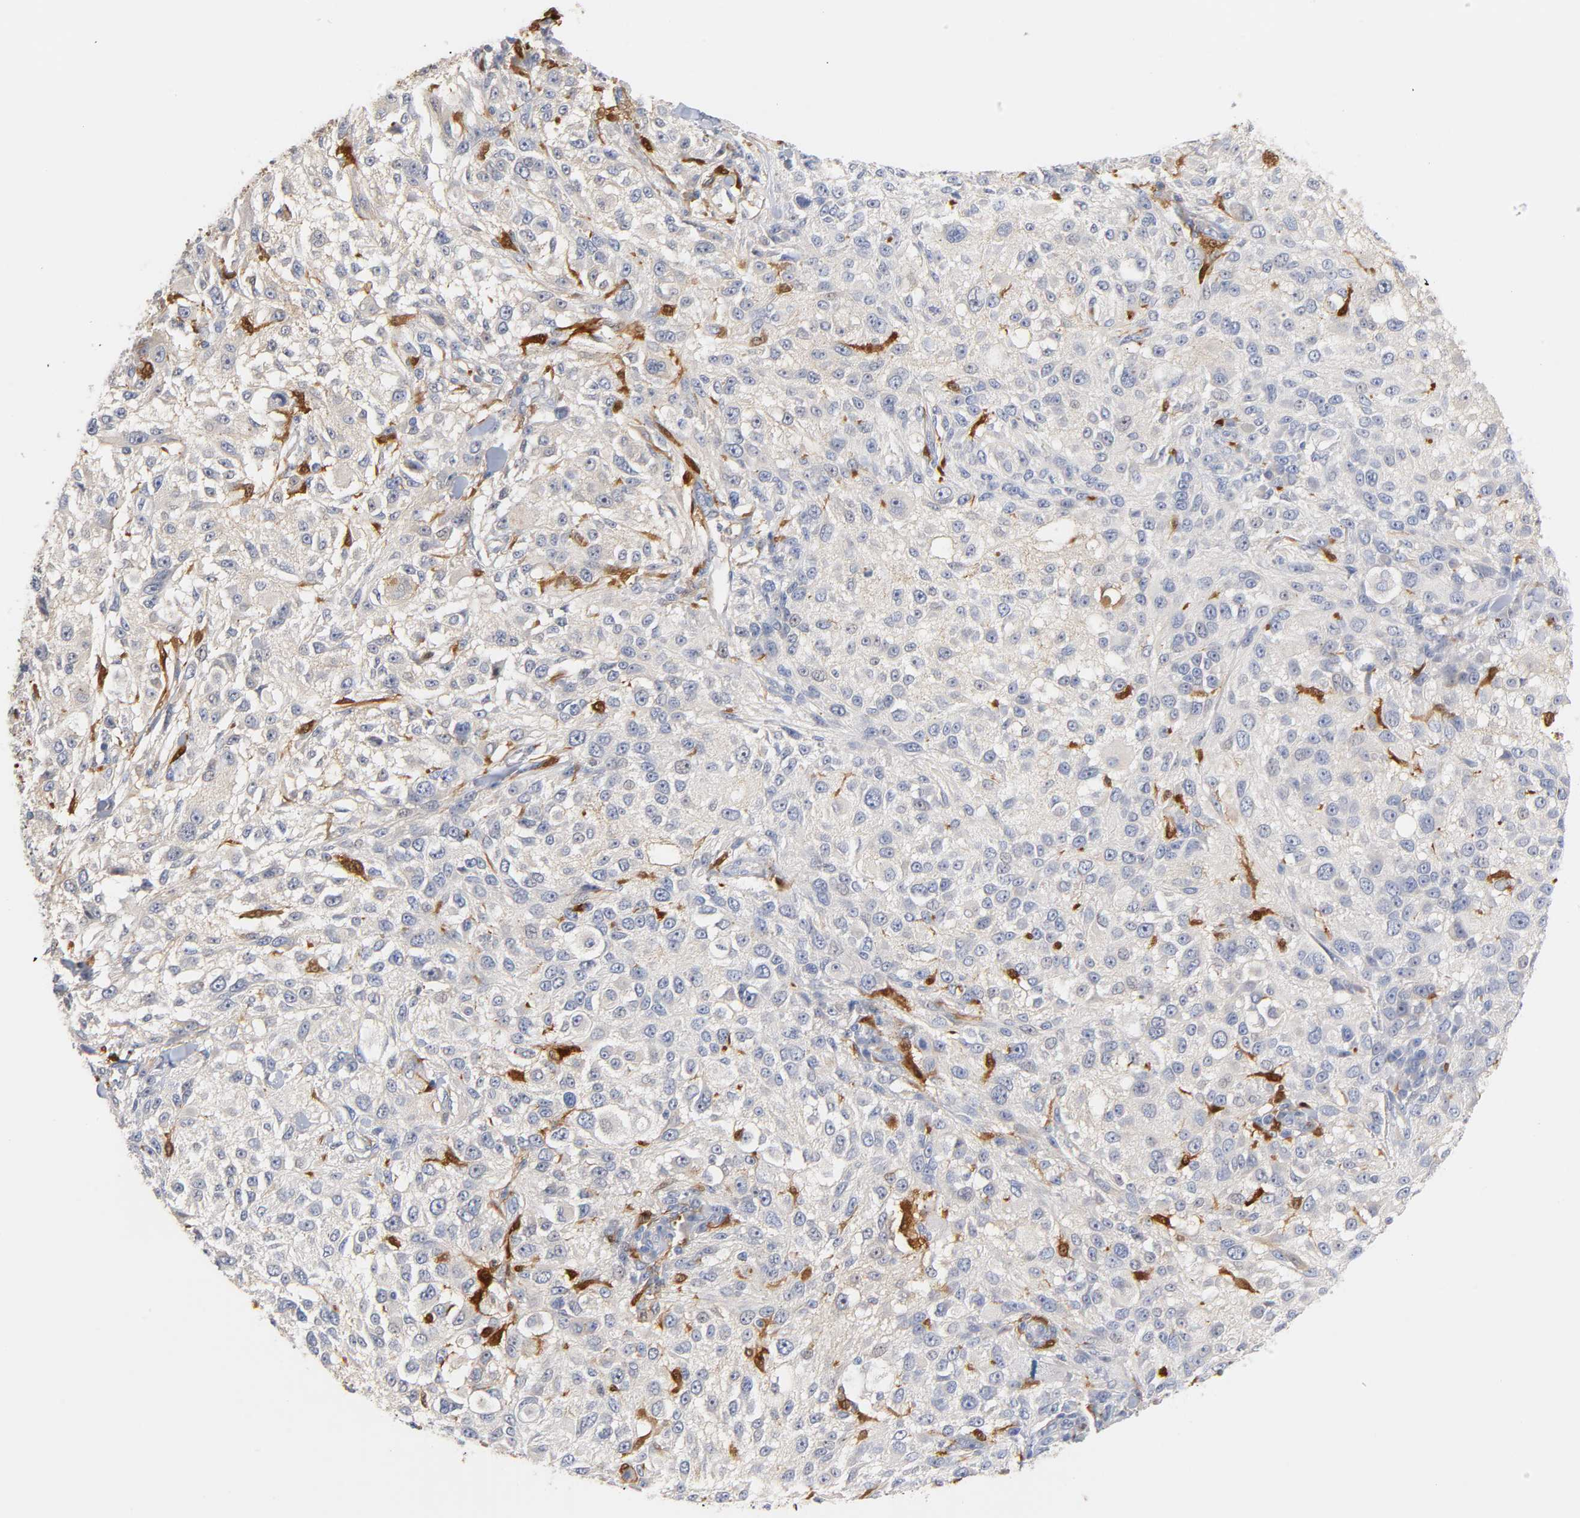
{"staining": {"intensity": "negative", "quantity": "none", "location": "none"}, "tissue": "melanoma", "cell_type": "Tumor cells", "image_type": "cancer", "snomed": [{"axis": "morphology", "description": "Necrosis, NOS"}, {"axis": "morphology", "description": "Malignant melanoma, NOS"}, {"axis": "topography", "description": "Skin"}], "caption": "This is a micrograph of immunohistochemistry staining of melanoma, which shows no positivity in tumor cells.", "gene": "IL18", "patient": {"sex": "female", "age": 87}}